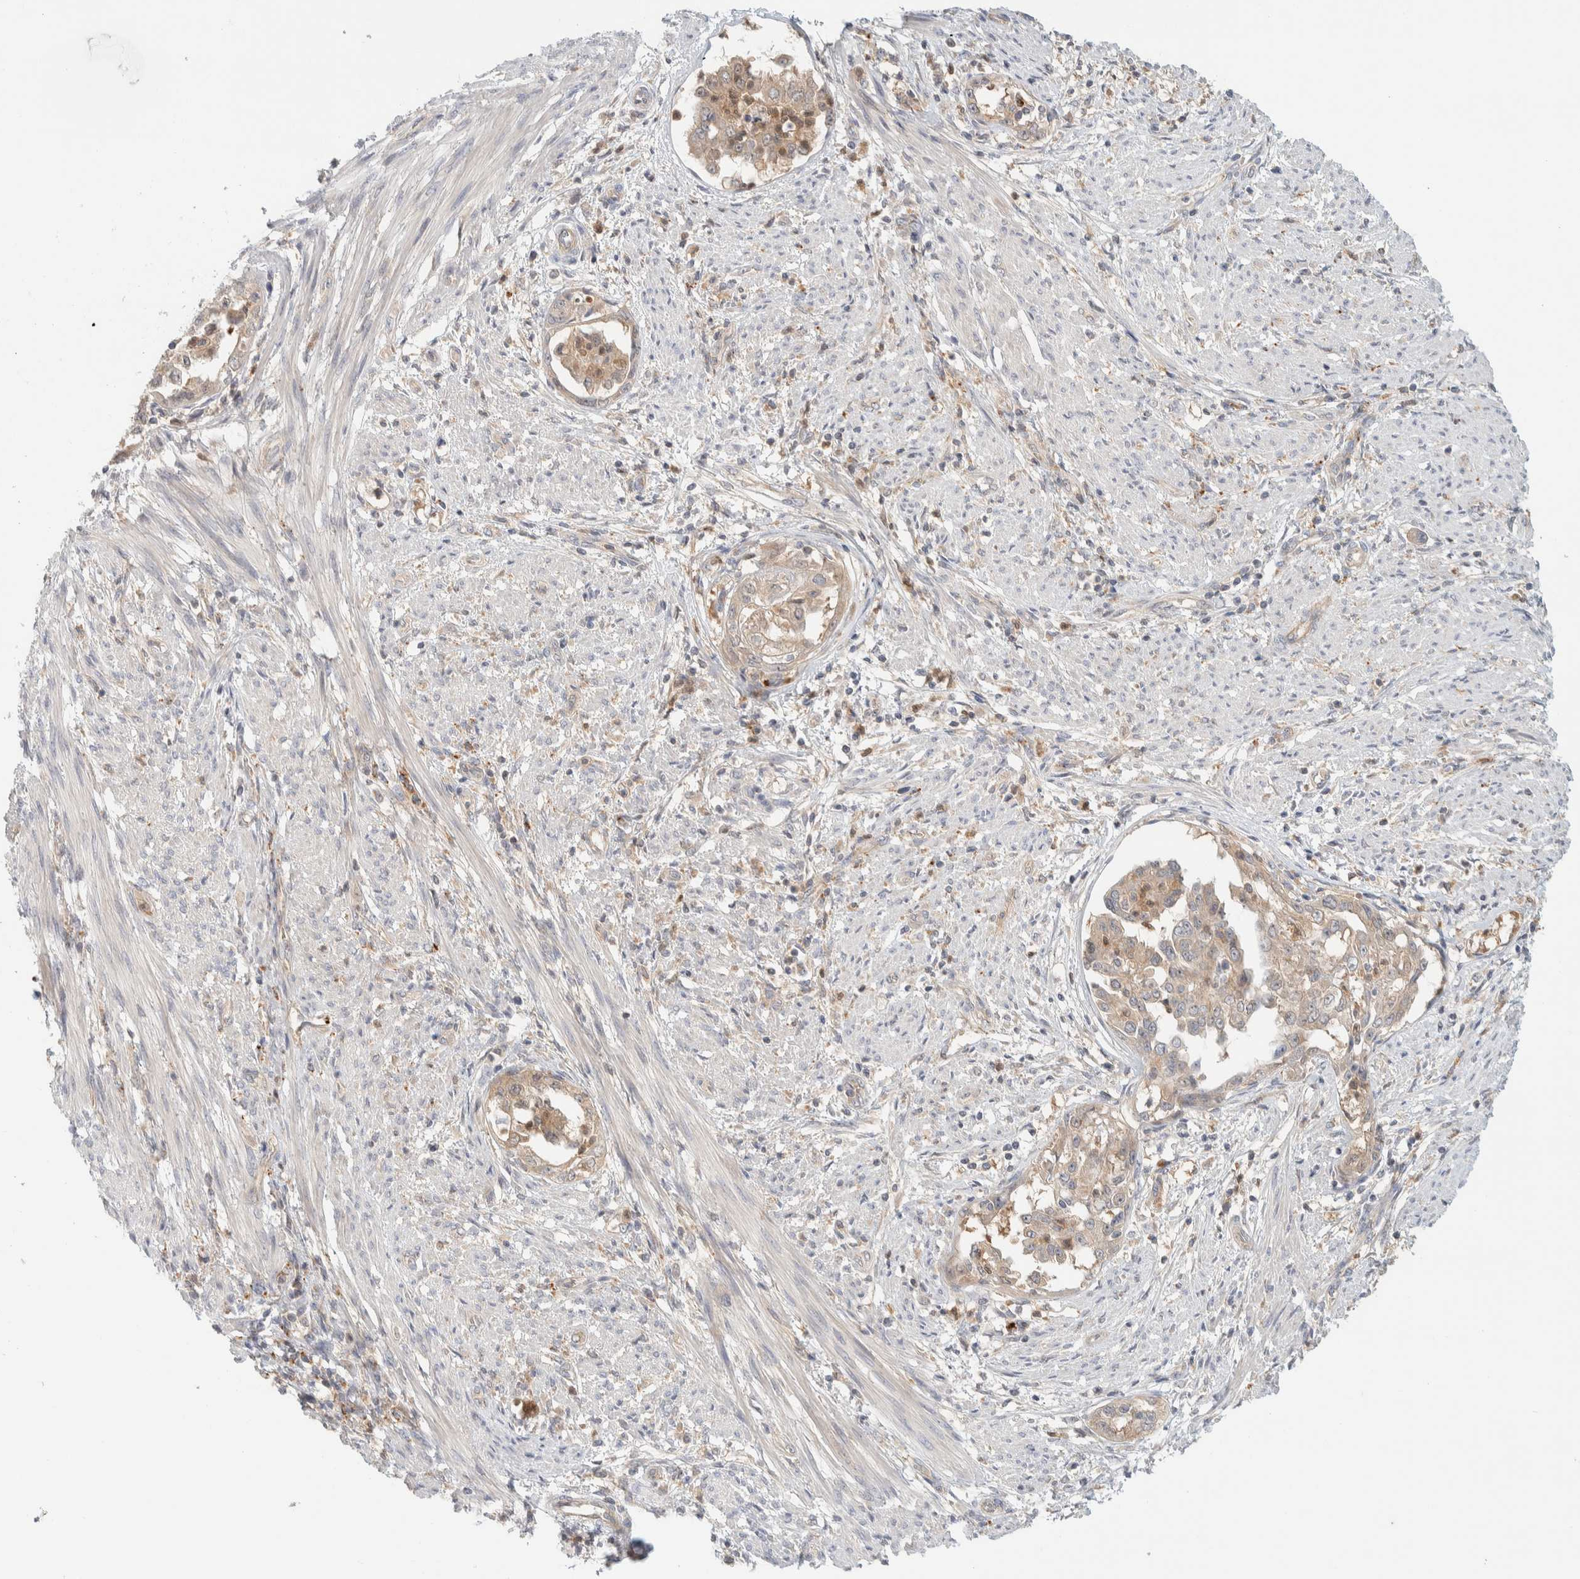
{"staining": {"intensity": "moderate", "quantity": ">75%", "location": "cytoplasmic/membranous"}, "tissue": "endometrial cancer", "cell_type": "Tumor cells", "image_type": "cancer", "snomed": [{"axis": "morphology", "description": "Adenocarcinoma, NOS"}, {"axis": "topography", "description": "Endometrium"}], "caption": "Protein staining by IHC shows moderate cytoplasmic/membranous positivity in approximately >75% of tumor cells in endometrial cancer.", "gene": "GCLM", "patient": {"sex": "female", "age": 85}}